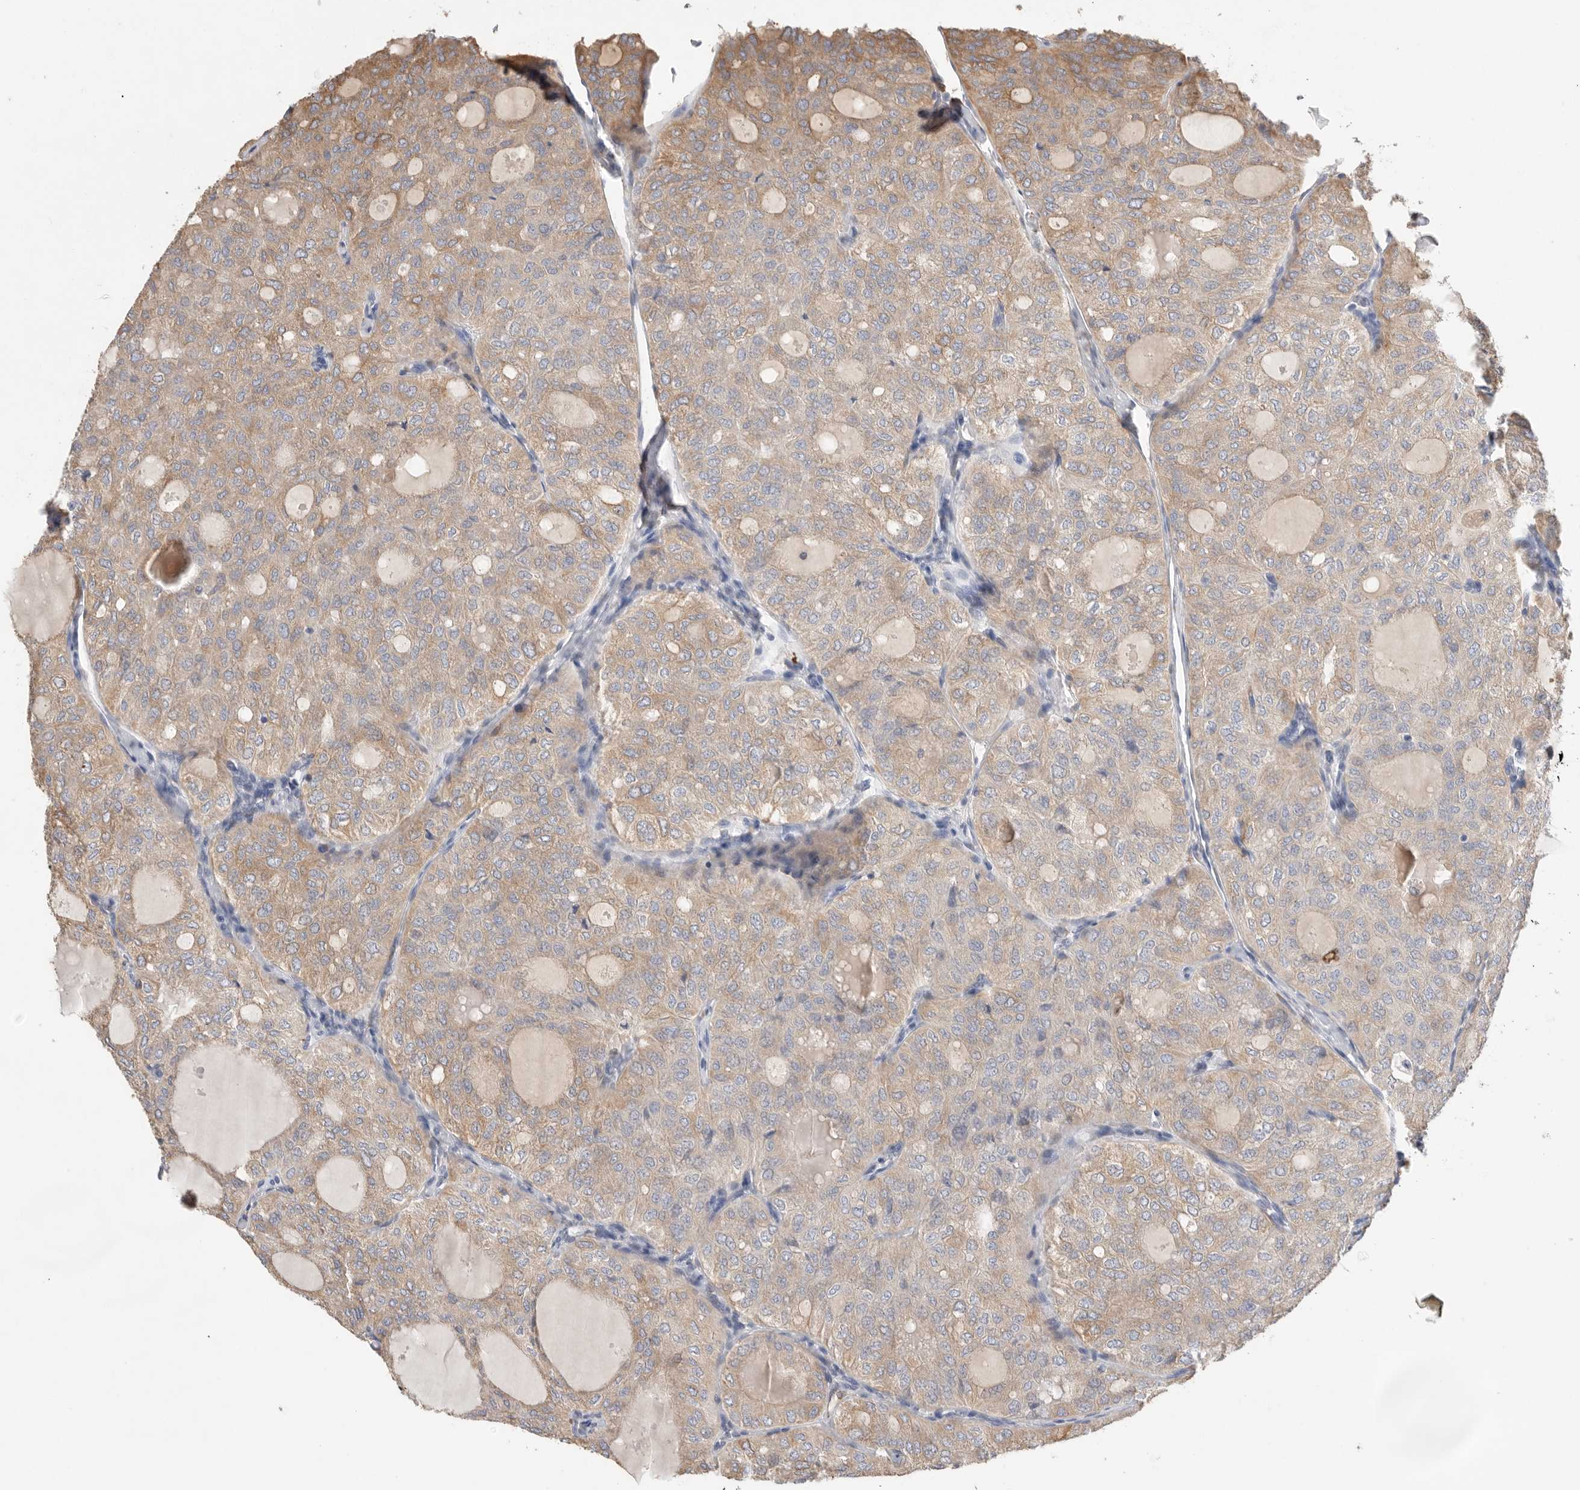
{"staining": {"intensity": "weak", "quantity": ">75%", "location": "cytoplasmic/membranous"}, "tissue": "thyroid cancer", "cell_type": "Tumor cells", "image_type": "cancer", "snomed": [{"axis": "morphology", "description": "Follicular adenoma carcinoma, NOS"}, {"axis": "topography", "description": "Thyroid gland"}], "caption": "IHC photomicrograph of human thyroid follicular adenoma carcinoma stained for a protein (brown), which demonstrates low levels of weak cytoplasmic/membranous positivity in about >75% of tumor cells.", "gene": "BLOC1S5", "patient": {"sex": "male", "age": 75}}